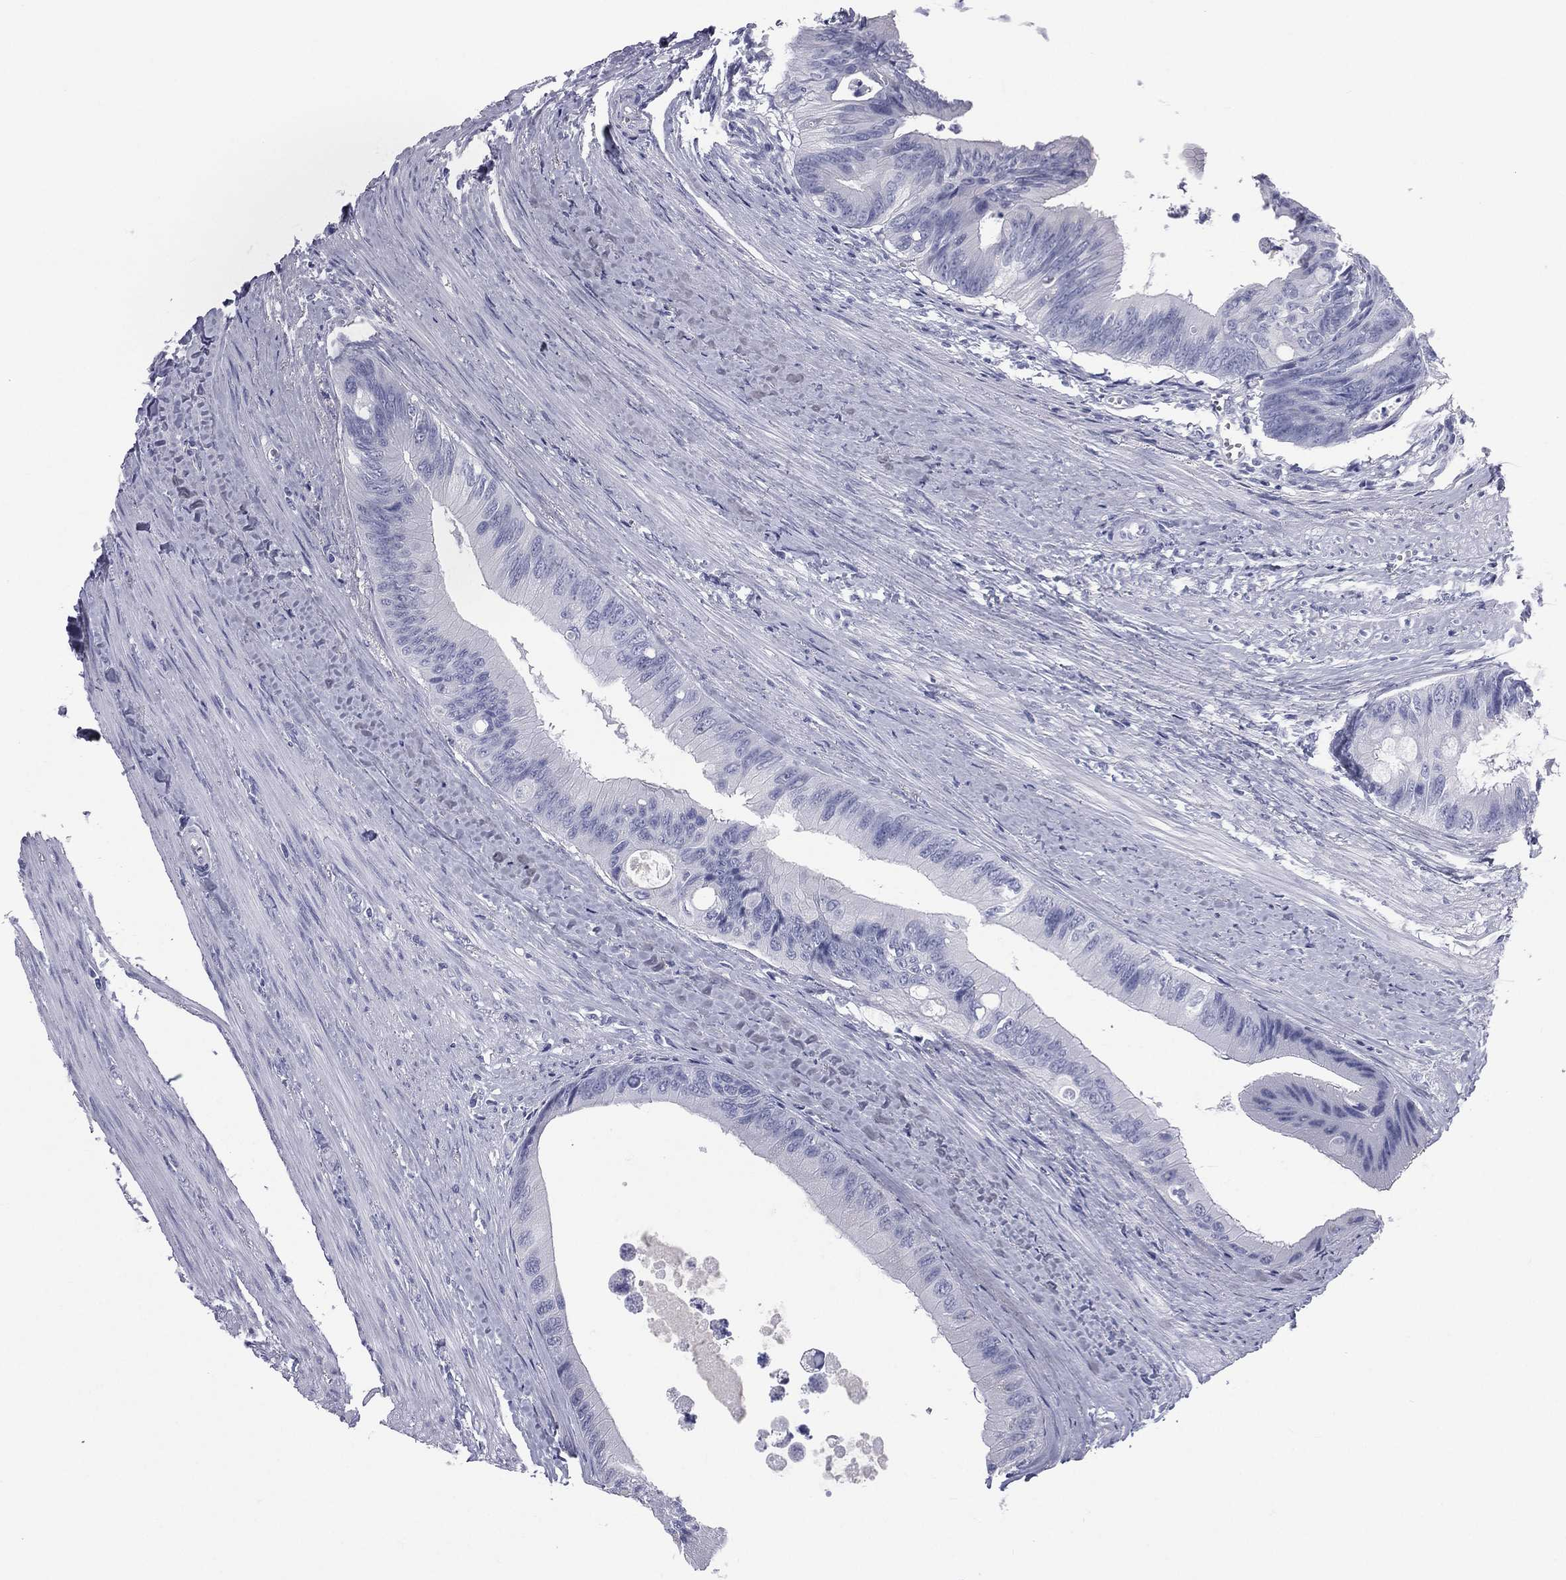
{"staining": {"intensity": "negative", "quantity": "none", "location": "none"}, "tissue": "colorectal cancer", "cell_type": "Tumor cells", "image_type": "cancer", "snomed": [{"axis": "morphology", "description": "Normal tissue, NOS"}, {"axis": "morphology", "description": "Adenocarcinoma, NOS"}, {"axis": "topography", "description": "Colon"}], "caption": "Protein analysis of colorectal cancer demonstrates no significant positivity in tumor cells.", "gene": "MLN", "patient": {"sex": "male", "age": 65}}